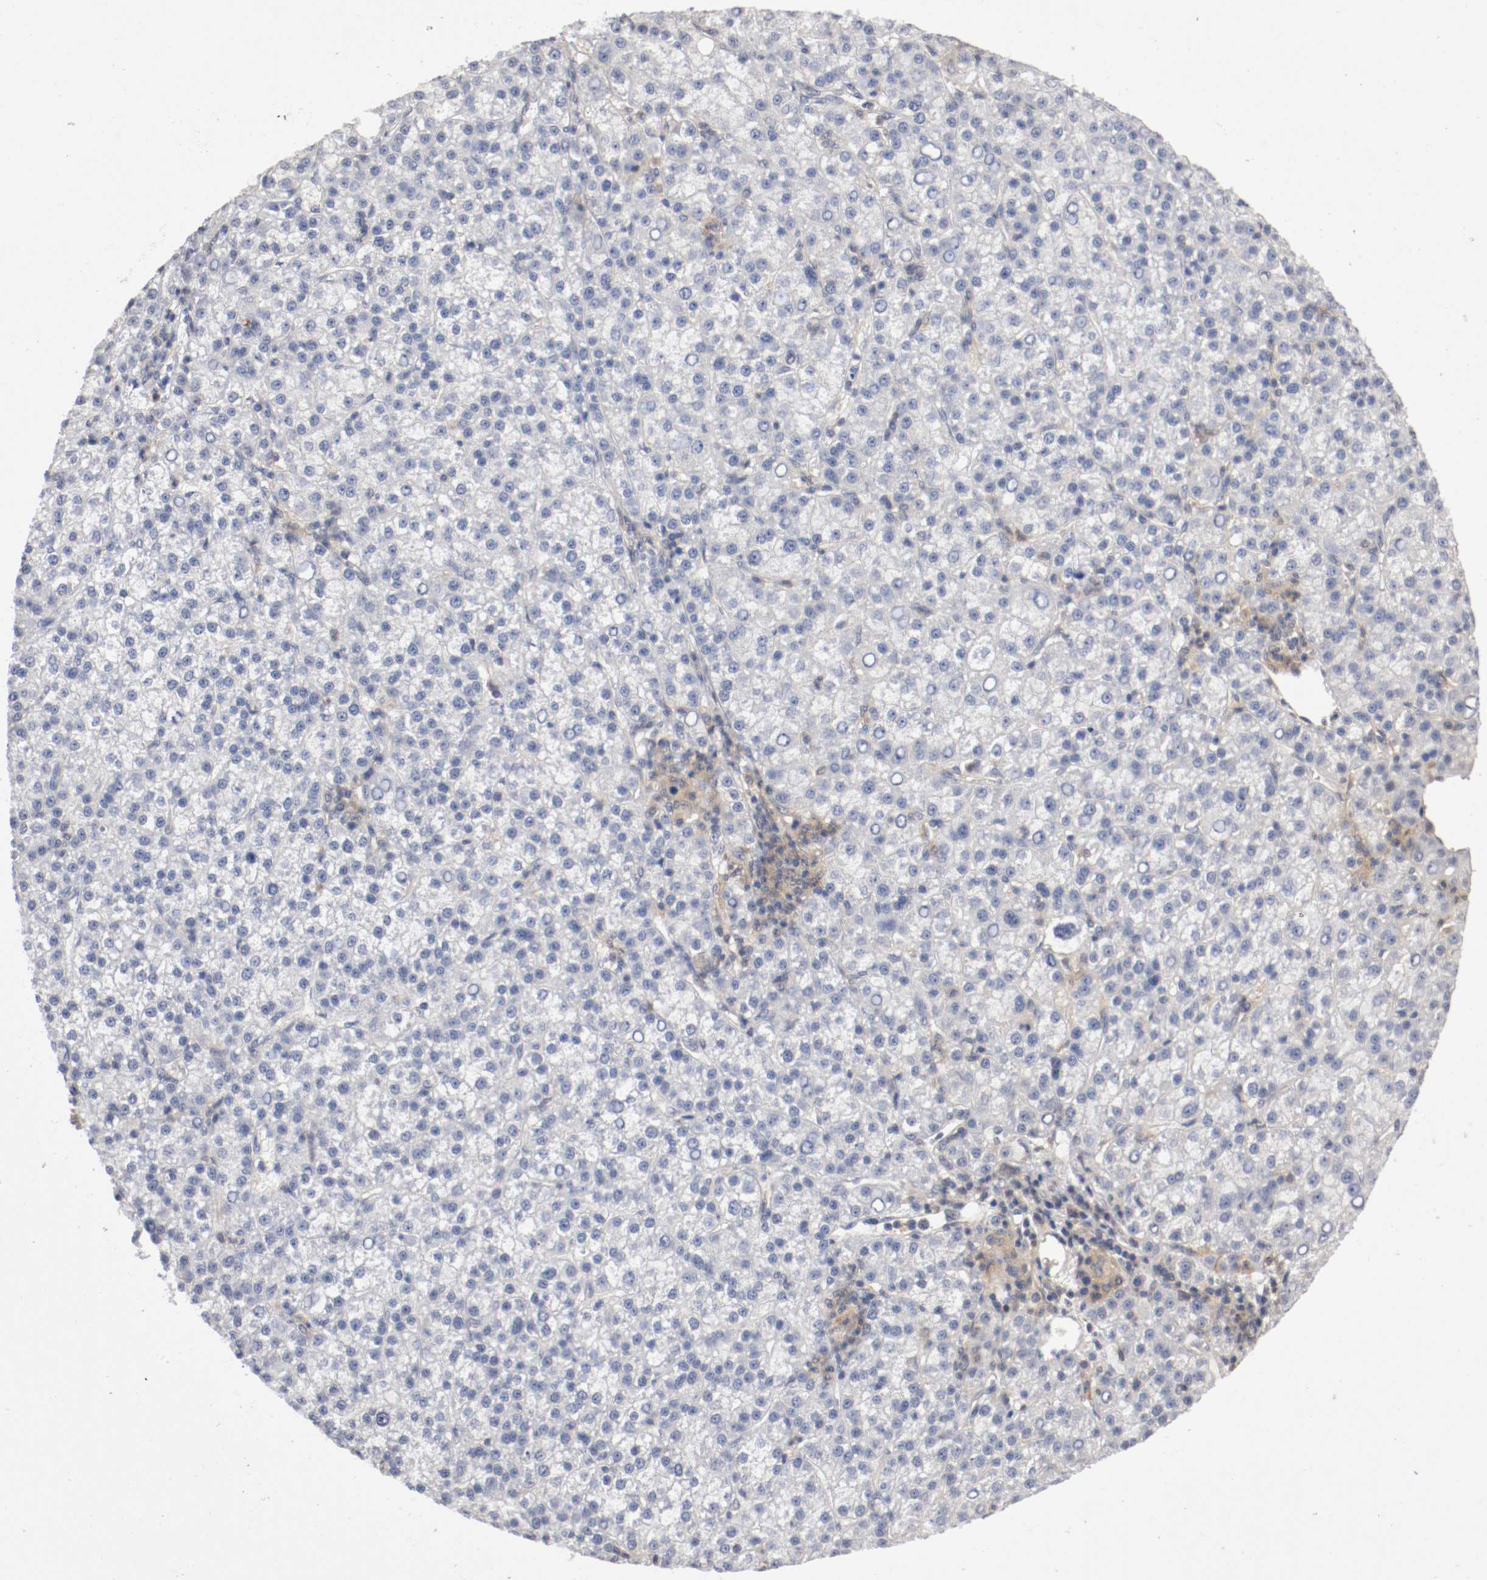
{"staining": {"intensity": "weak", "quantity": "<25%", "location": "cytoplasmic/membranous"}, "tissue": "liver cancer", "cell_type": "Tumor cells", "image_type": "cancer", "snomed": [{"axis": "morphology", "description": "Carcinoma, Hepatocellular, NOS"}, {"axis": "topography", "description": "Liver"}], "caption": "Immunohistochemistry (IHC) of human liver hepatocellular carcinoma reveals no staining in tumor cells. (DAB immunohistochemistry (IHC) visualized using brightfield microscopy, high magnification).", "gene": "RBM23", "patient": {"sex": "female", "age": 58}}